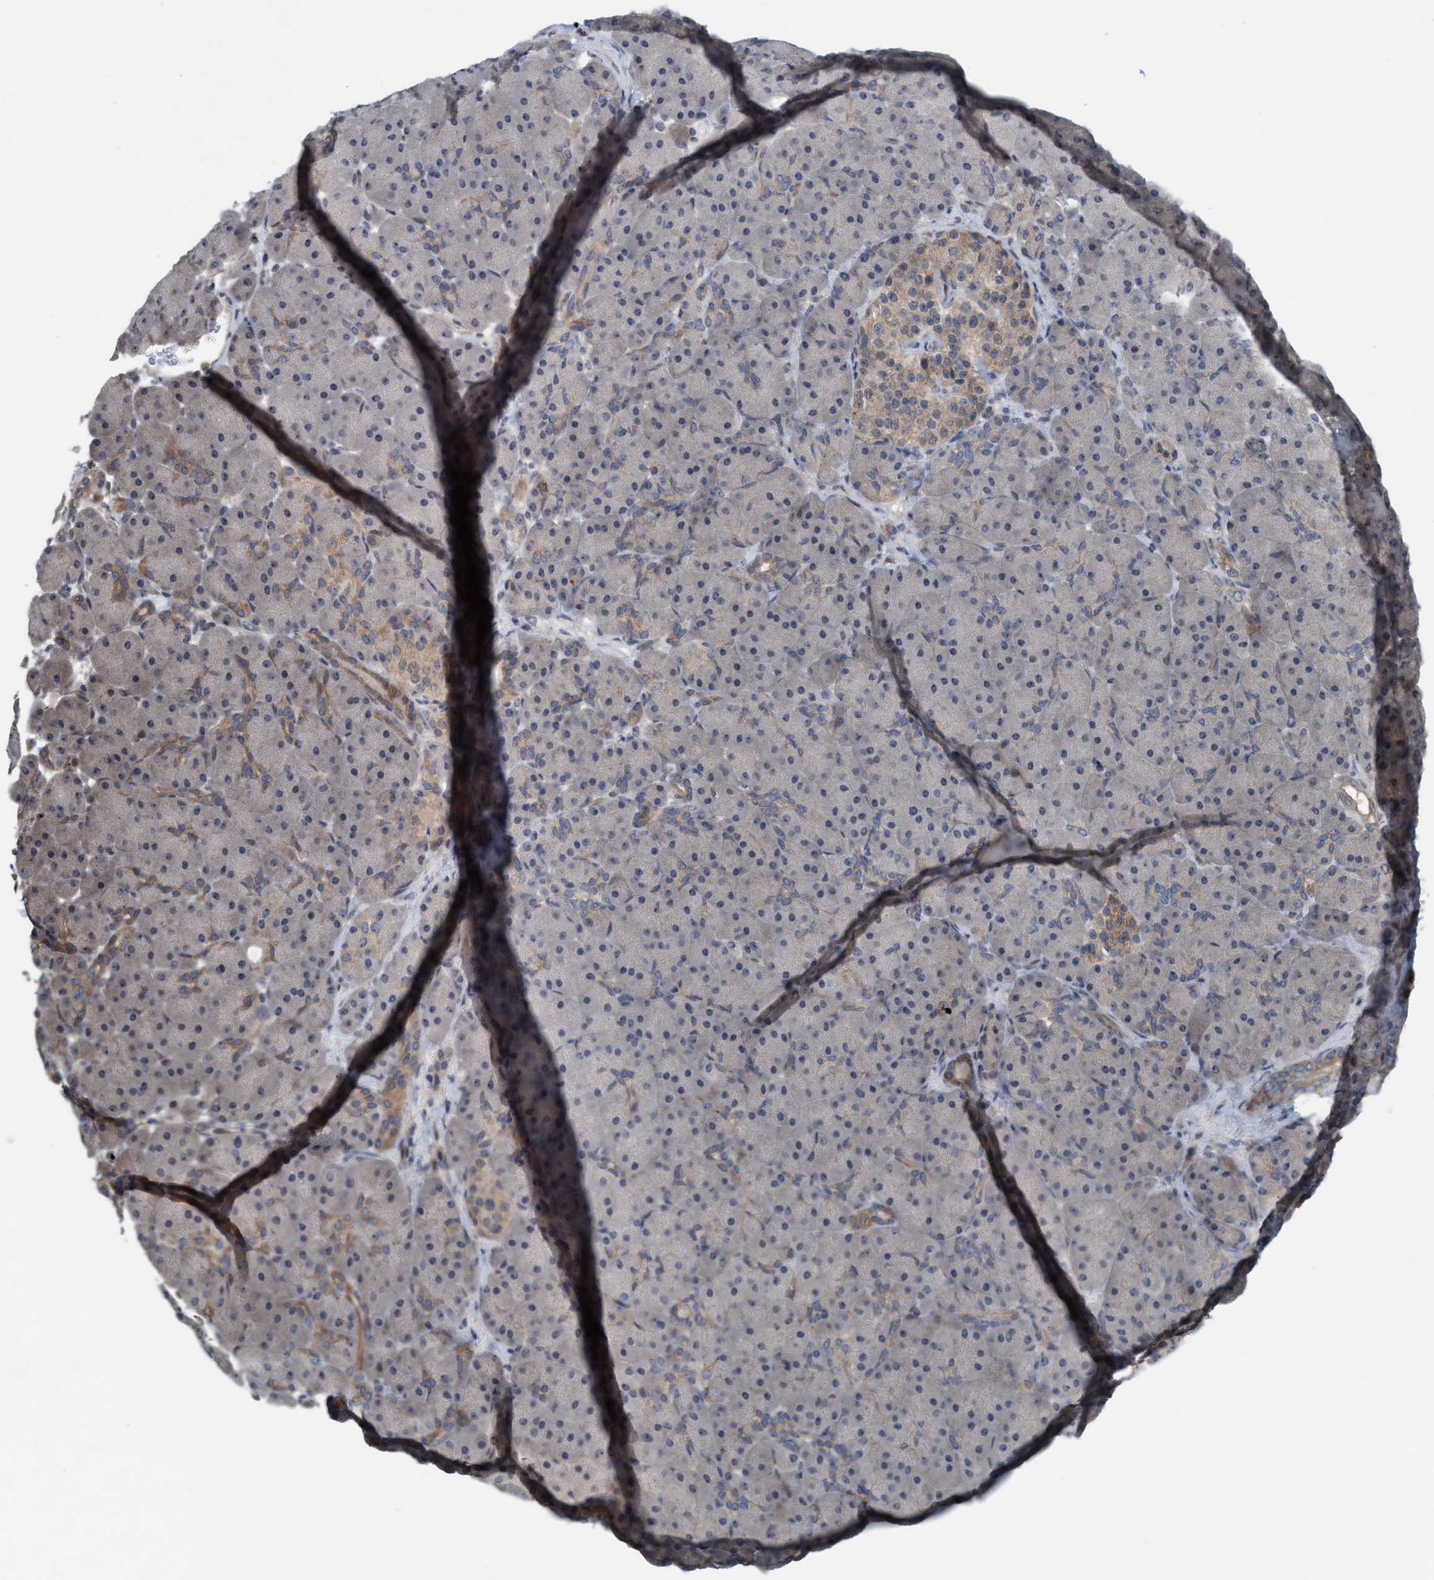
{"staining": {"intensity": "moderate", "quantity": "<25%", "location": "cytoplasmic/membranous"}, "tissue": "pancreas", "cell_type": "Exocrine glandular cells", "image_type": "normal", "snomed": [{"axis": "morphology", "description": "Normal tissue, NOS"}, {"axis": "topography", "description": "Pancreas"}], "caption": "Immunohistochemistry histopathology image of unremarkable pancreas: pancreas stained using IHC exhibits low levels of moderate protein expression localized specifically in the cytoplasmic/membranous of exocrine glandular cells, appearing as a cytoplasmic/membranous brown color.", "gene": "NISCH", "patient": {"sex": "male", "age": 66}}